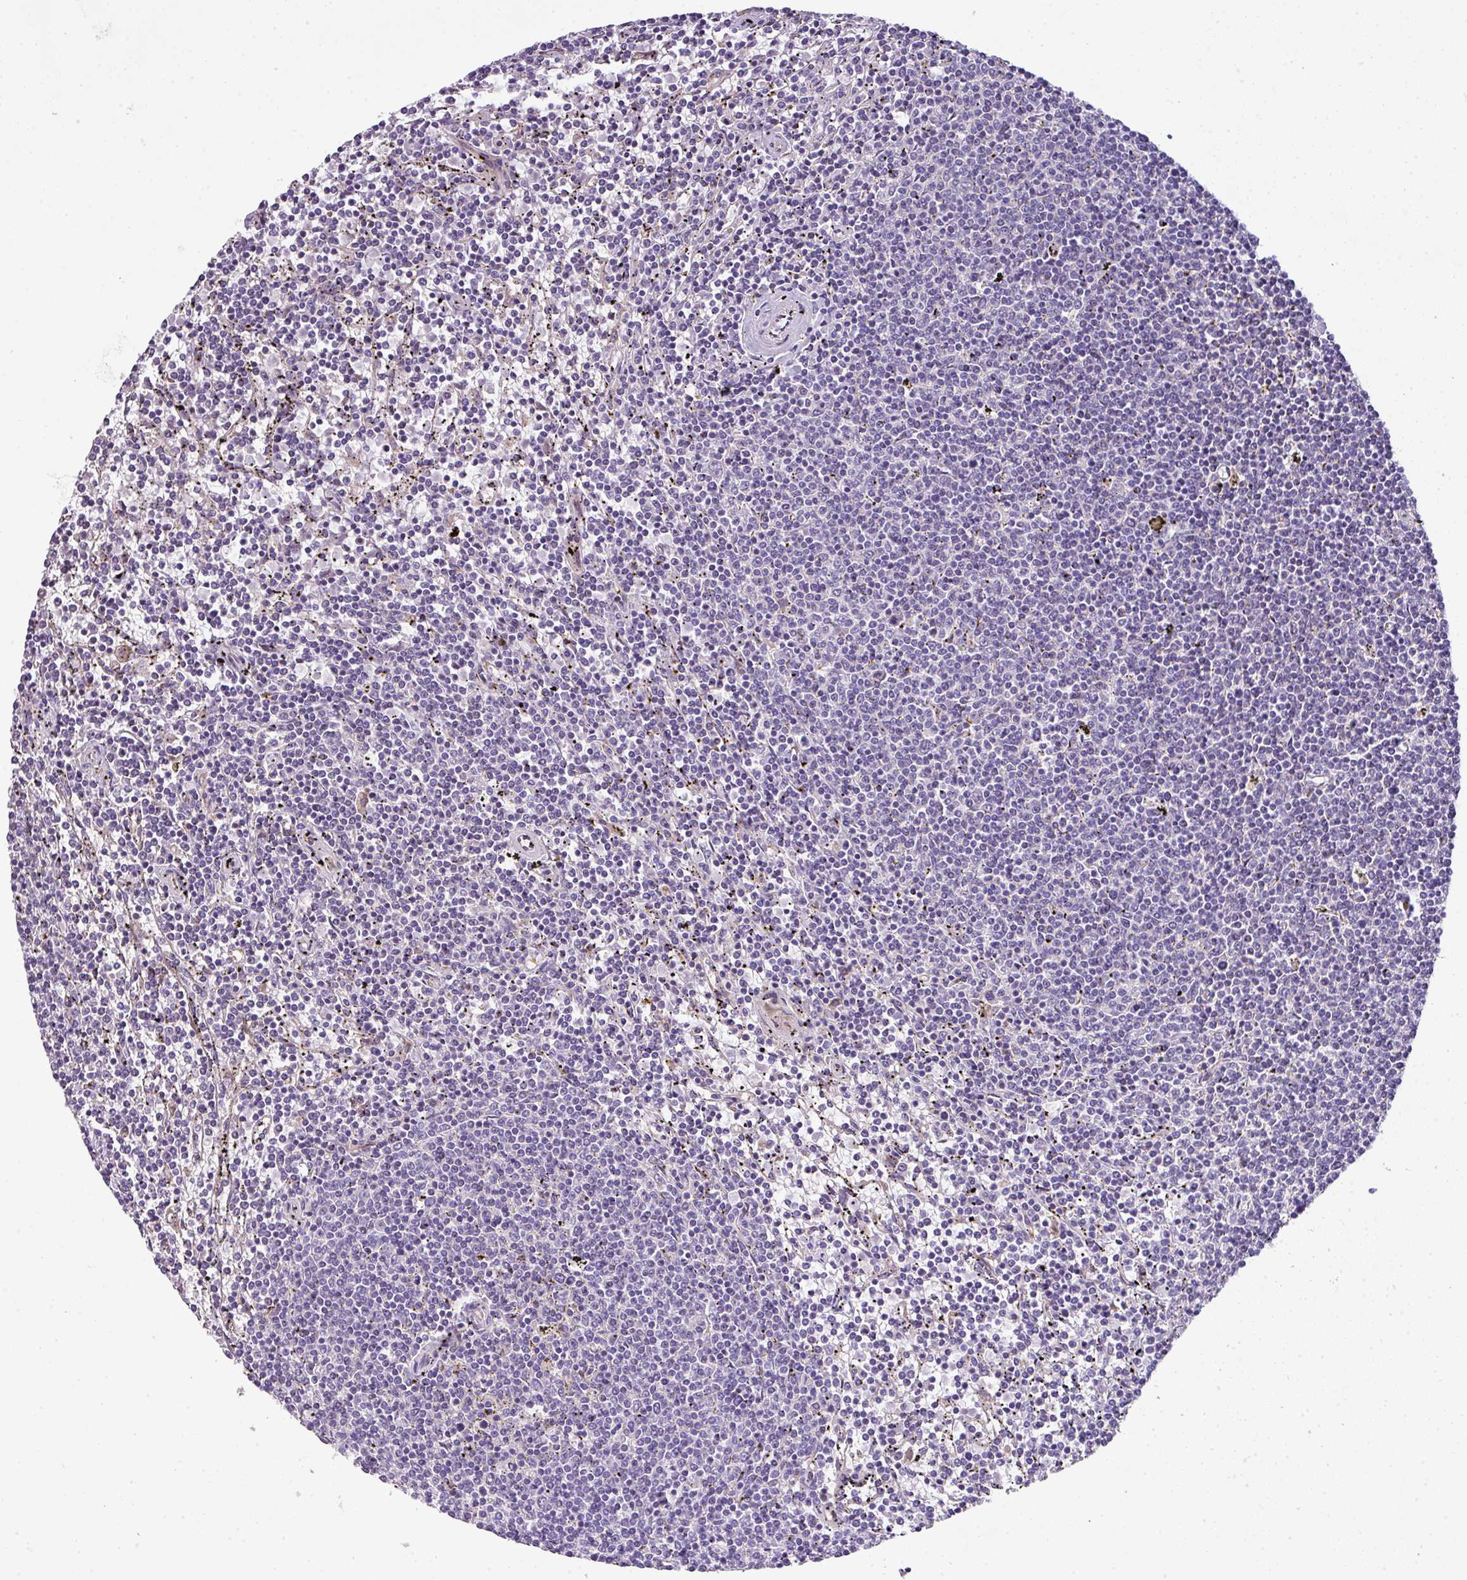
{"staining": {"intensity": "negative", "quantity": "none", "location": "none"}, "tissue": "lymphoma", "cell_type": "Tumor cells", "image_type": "cancer", "snomed": [{"axis": "morphology", "description": "Malignant lymphoma, non-Hodgkin's type, Low grade"}, {"axis": "topography", "description": "Spleen"}], "caption": "High power microscopy image of an IHC histopathology image of malignant lymphoma, non-Hodgkin's type (low-grade), revealing no significant expression in tumor cells.", "gene": "PIK3R5", "patient": {"sex": "female", "age": 50}}